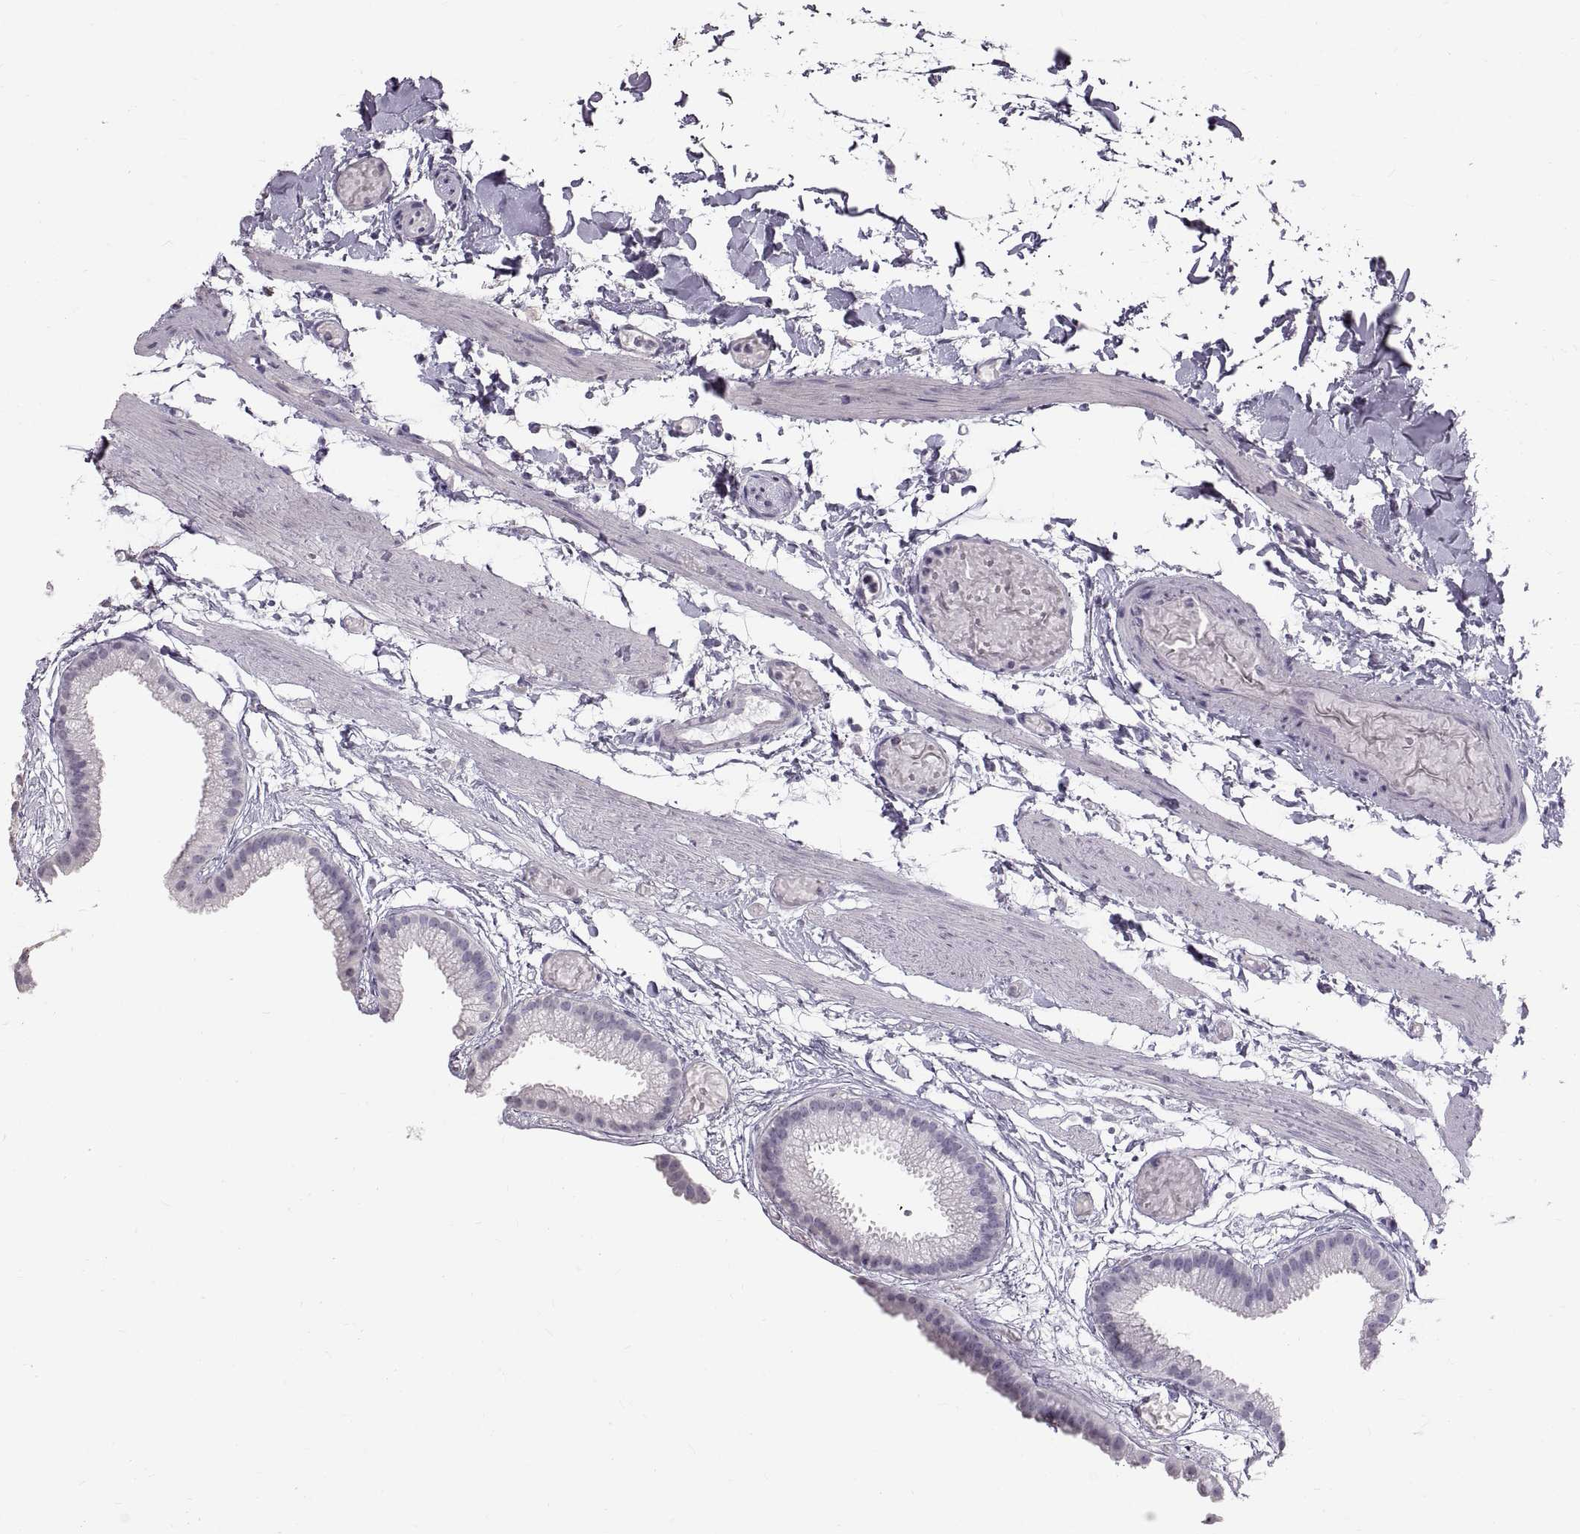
{"staining": {"intensity": "negative", "quantity": "none", "location": "none"}, "tissue": "gallbladder", "cell_type": "Glandular cells", "image_type": "normal", "snomed": [{"axis": "morphology", "description": "Normal tissue, NOS"}, {"axis": "topography", "description": "Gallbladder"}], "caption": "High power microscopy micrograph of an immunohistochemistry image of unremarkable gallbladder, revealing no significant expression in glandular cells. Brightfield microscopy of IHC stained with DAB (3,3'-diaminobenzidine) (brown) and hematoxylin (blue), captured at high magnification.", "gene": "SPACDR", "patient": {"sex": "female", "age": 45}}